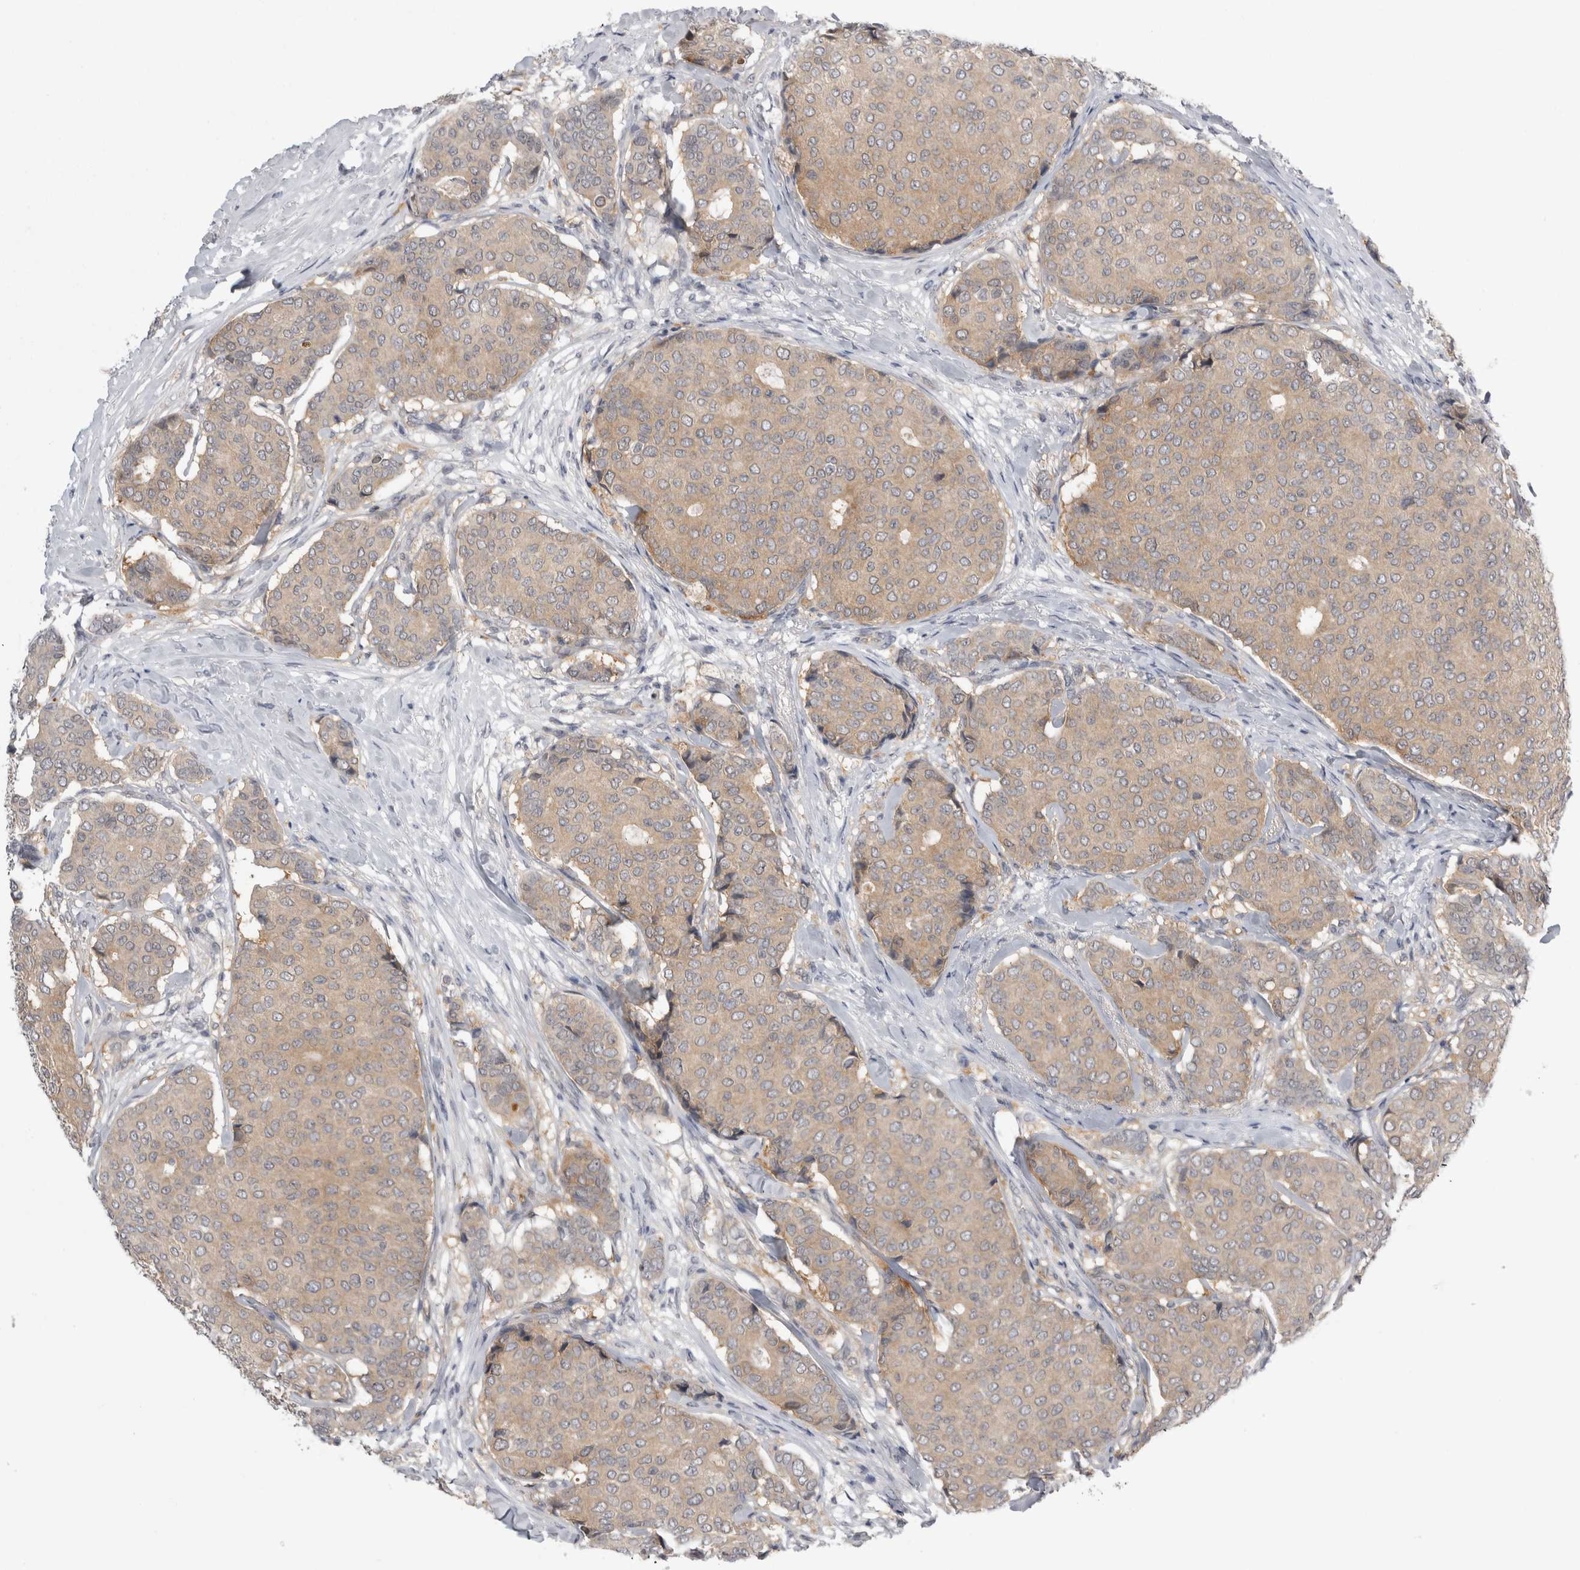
{"staining": {"intensity": "weak", "quantity": "25%-75%", "location": "cytoplasmic/membranous"}, "tissue": "breast cancer", "cell_type": "Tumor cells", "image_type": "cancer", "snomed": [{"axis": "morphology", "description": "Duct carcinoma"}, {"axis": "topography", "description": "Breast"}], "caption": "Breast intraductal carcinoma was stained to show a protein in brown. There is low levels of weak cytoplasmic/membranous staining in approximately 25%-75% of tumor cells.", "gene": "PSMB2", "patient": {"sex": "female", "age": 75}}